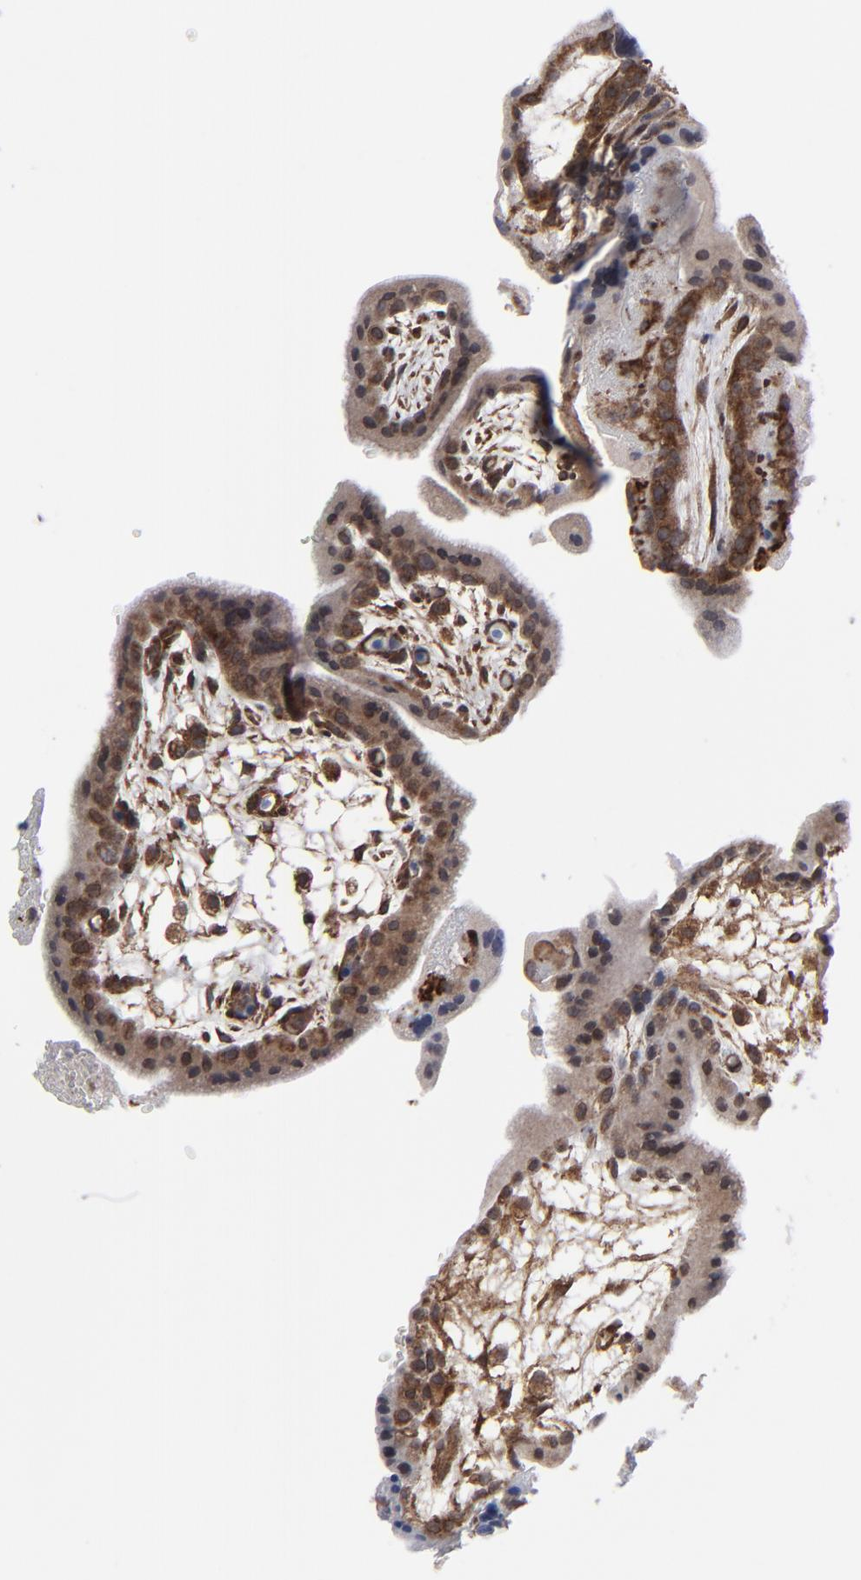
{"staining": {"intensity": "moderate", "quantity": ">75%", "location": "cytoplasmic/membranous,nuclear"}, "tissue": "placenta", "cell_type": "Trophoblastic cells", "image_type": "normal", "snomed": [{"axis": "morphology", "description": "Normal tissue, NOS"}, {"axis": "topography", "description": "Placenta"}], "caption": "A photomicrograph of human placenta stained for a protein exhibits moderate cytoplasmic/membranous,nuclear brown staining in trophoblastic cells. (DAB (3,3'-diaminobenzidine) IHC, brown staining for protein, blue staining for nuclei).", "gene": "KIAA2026", "patient": {"sex": "female", "age": 35}}